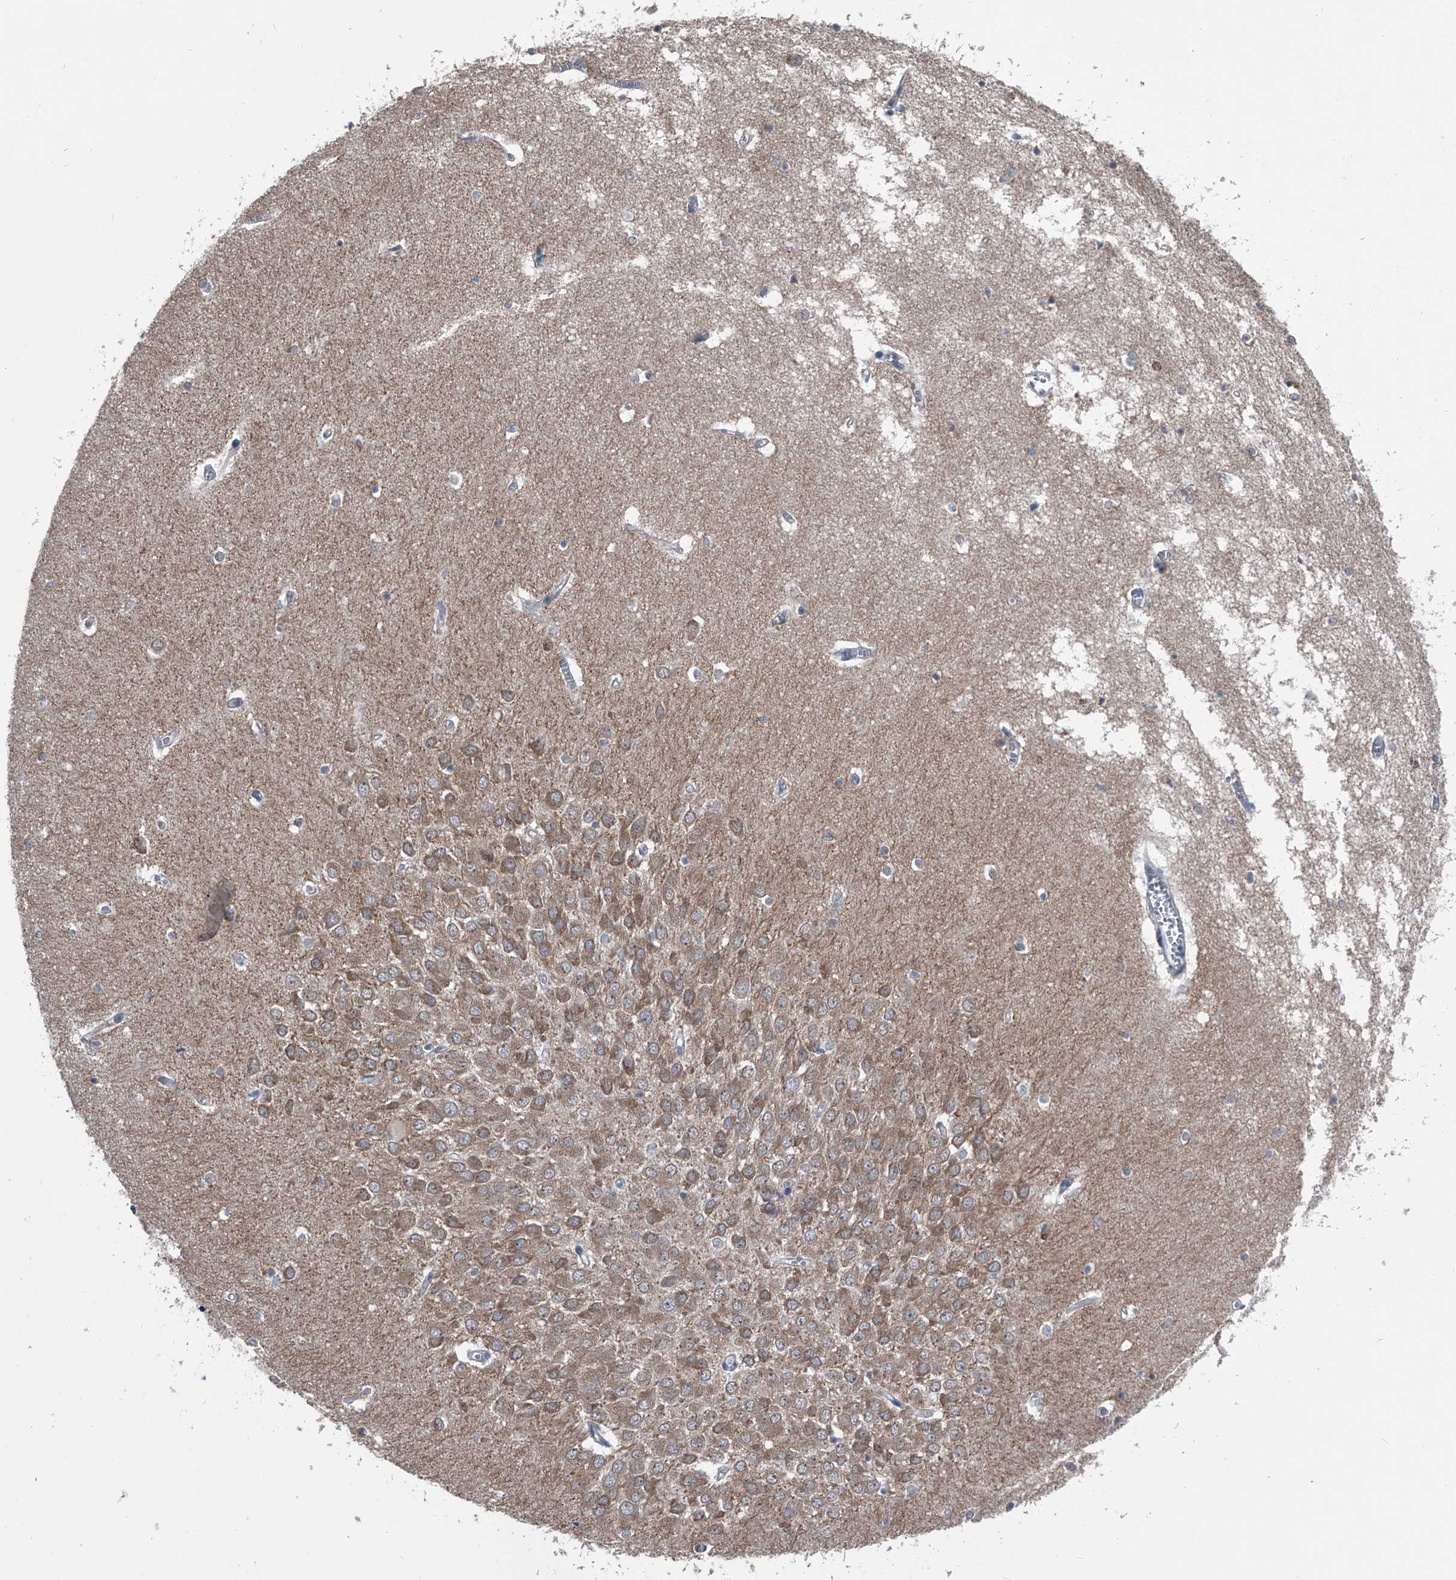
{"staining": {"intensity": "weak", "quantity": "25%-75%", "location": "cytoplasmic/membranous"}, "tissue": "hippocampus", "cell_type": "Glial cells", "image_type": "normal", "snomed": [{"axis": "morphology", "description": "Normal tissue, NOS"}, {"axis": "topography", "description": "Hippocampus"}], "caption": "Hippocampus stained with a protein marker displays weak staining in glial cells.", "gene": "PIP5K1A", "patient": {"sex": "male", "age": 70}}